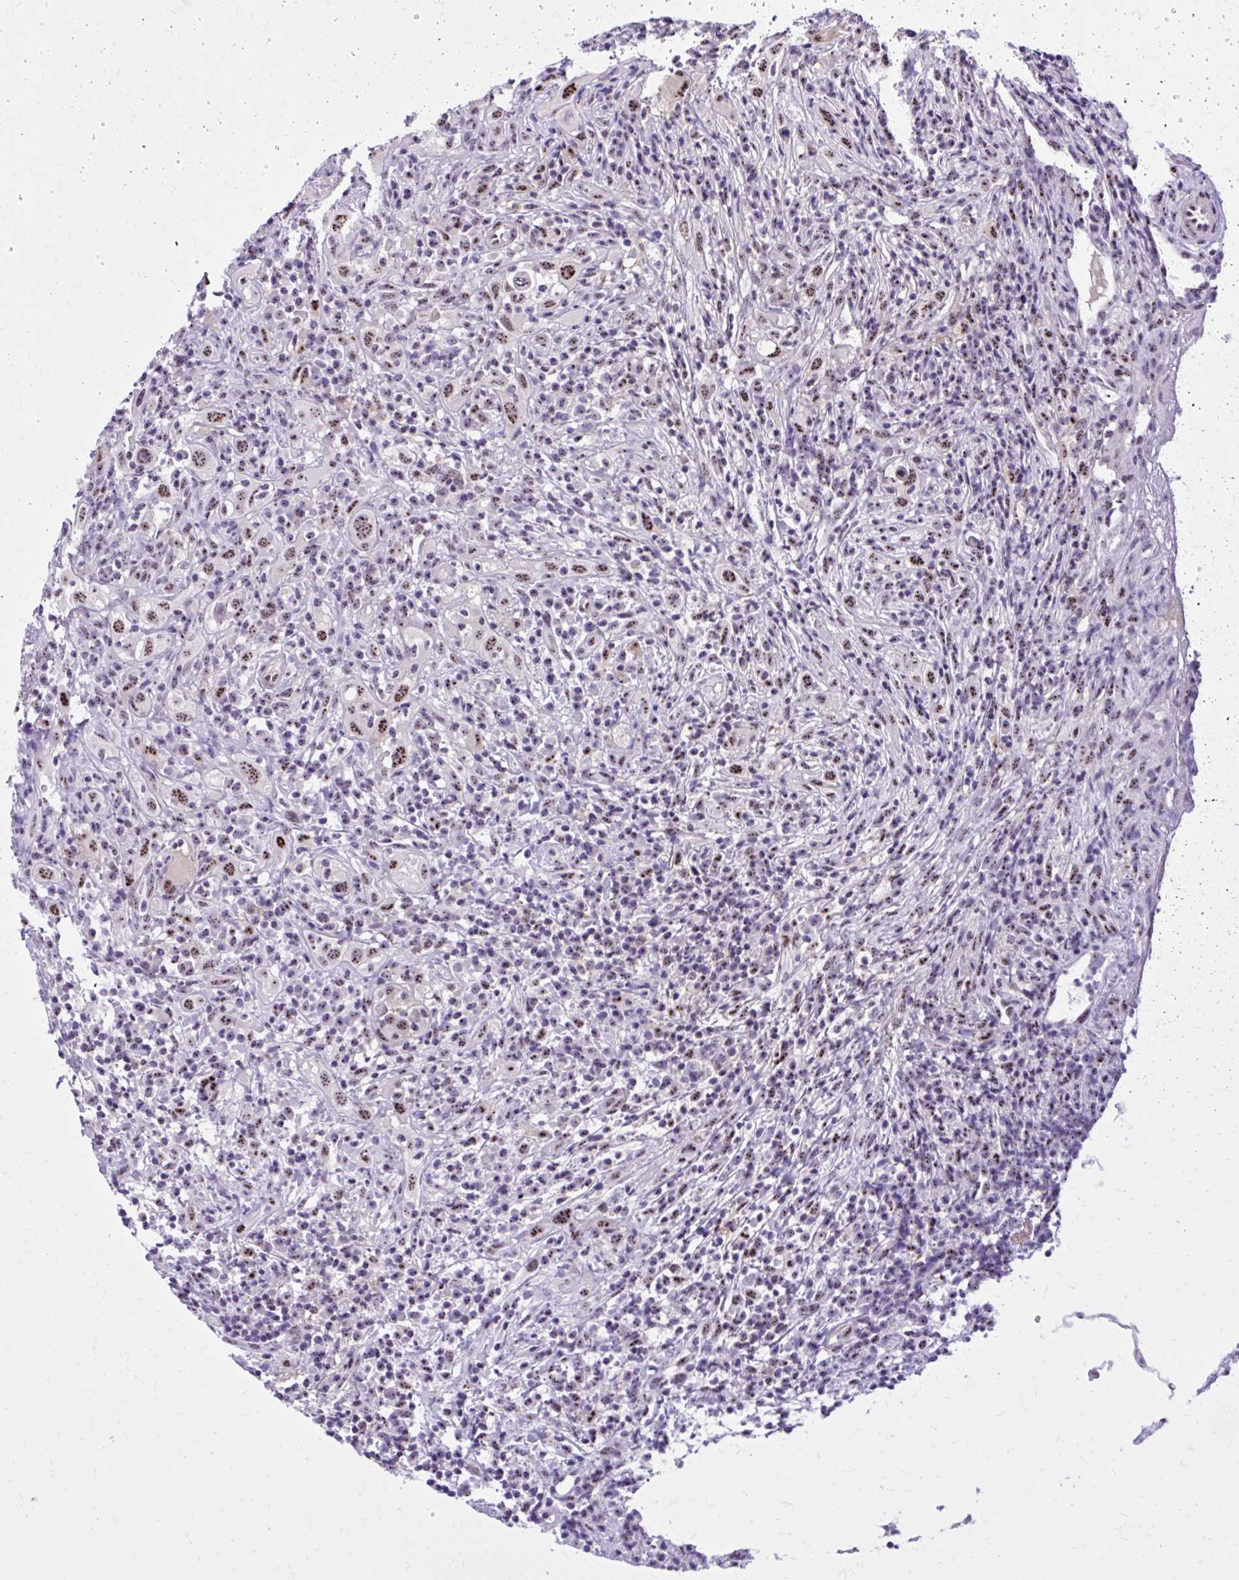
{"staining": {"intensity": "moderate", "quantity": ">75%", "location": "nuclear"}, "tissue": "head and neck cancer", "cell_type": "Tumor cells", "image_type": "cancer", "snomed": [{"axis": "morphology", "description": "Squamous cell carcinoma, NOS"}, {"axis": "topography", "description": "Head-Neck"}], "caption": "This image demonstrates head and neck cancer stained with immunohistochemistry to label a protein in brown. The nuclear of tumor cells show moderate positivity for the protein. Nuclei are counter-stained blue.", "gene": "RASL11B", "patient": {"sex": "female", "age": 95}}